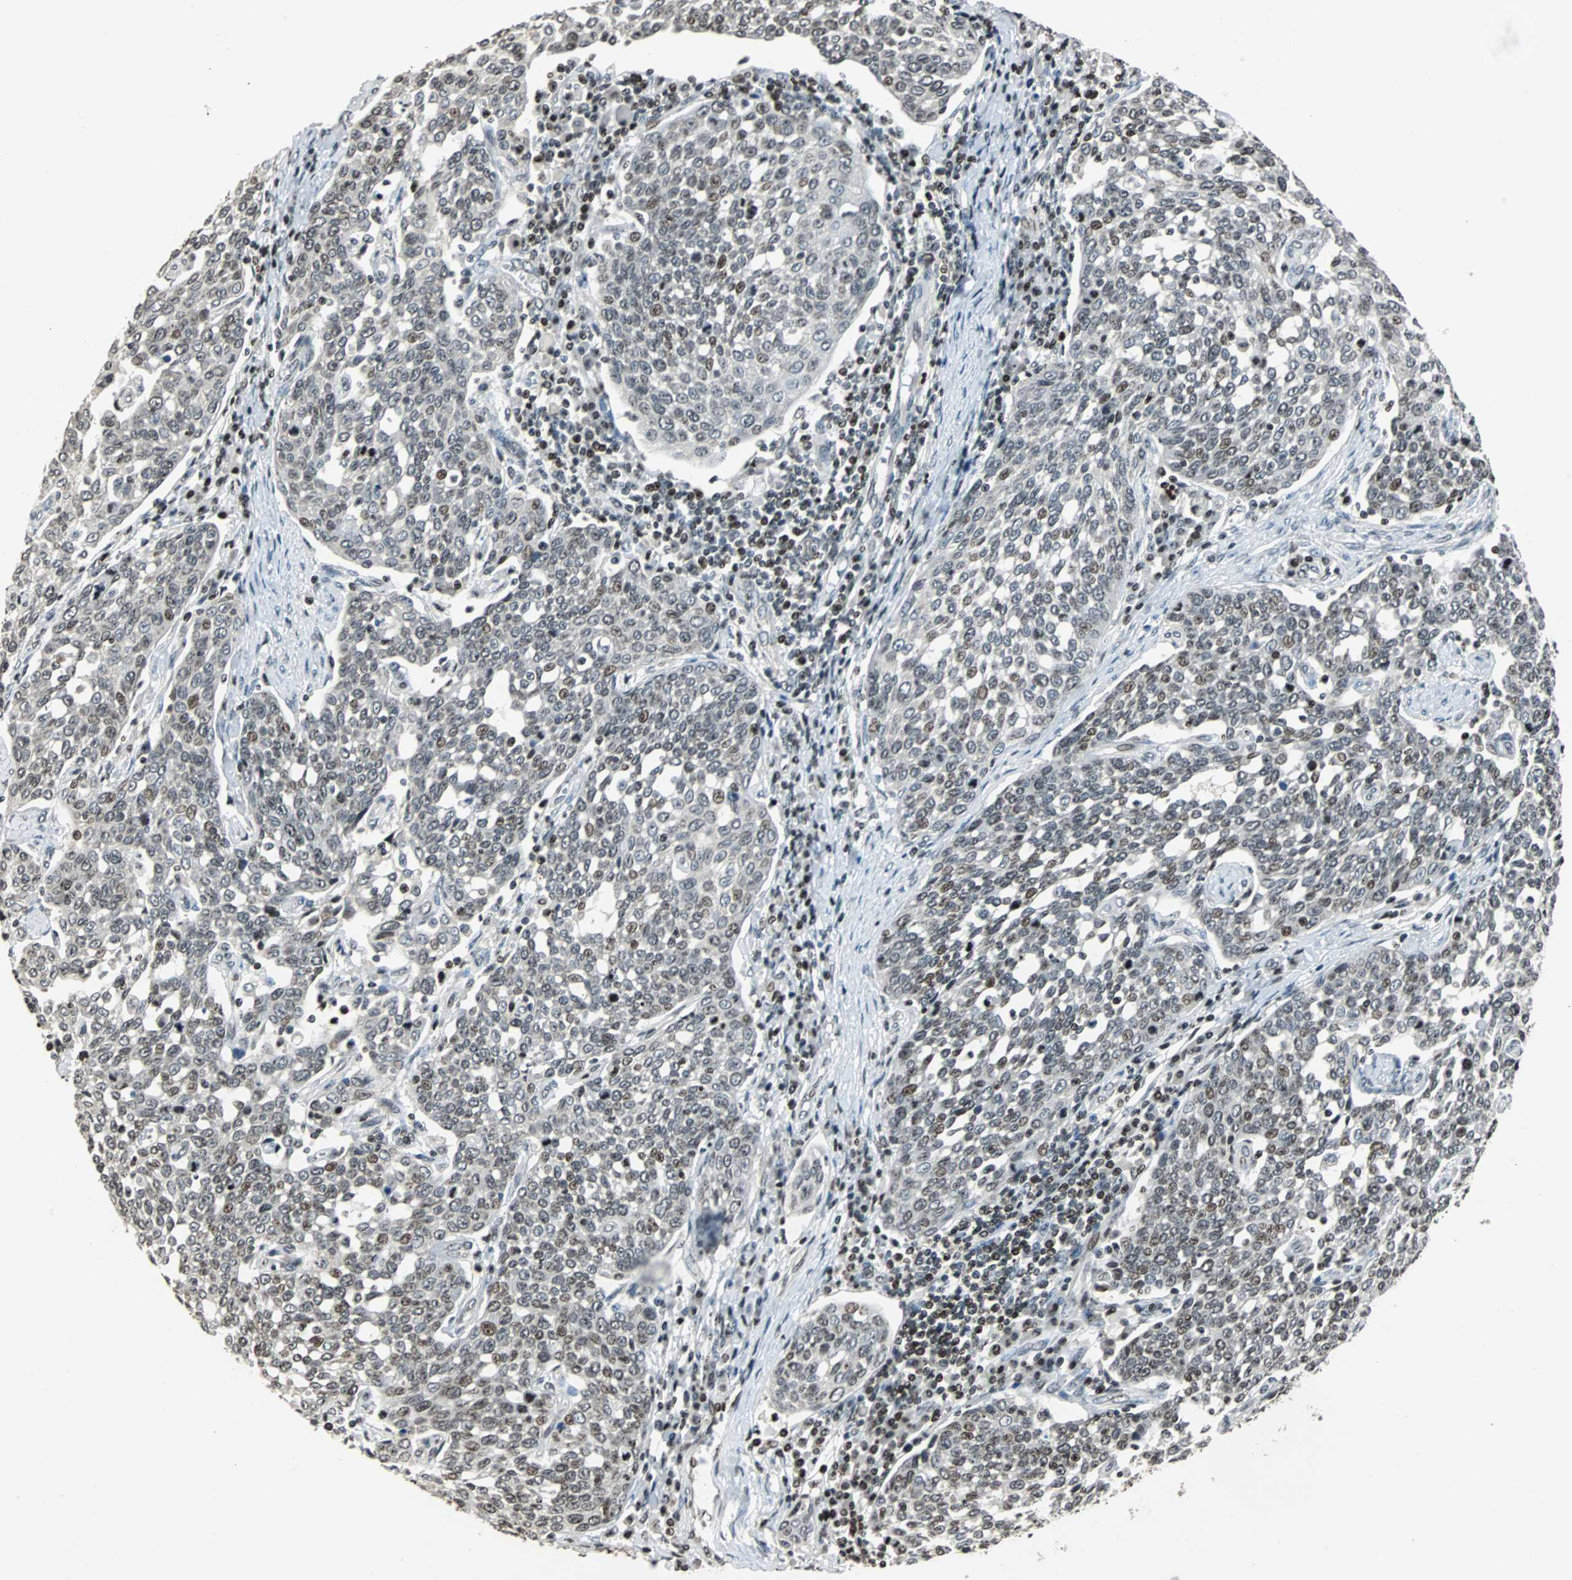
{"staining": {"intensity": "moderate", "quantity": ">75%", "location": "nuclear"}, "tissue": "cervical cancer", "cell_type": "Tumor cells", "image_type": "cancer", "snomed": [{"axis": "morphology", "description": "Squamous cell carcinoma, NOS"}, {"axis": "topography", "description": "Cervix"}], "caption": "Brown immunohistochemical staining in cervical cancer (squamous cell carcinoma) exhibits moderate nuclear positivity in about >75% of tumor cells.", "gene": "PAXIP1", "patient": {"sex": "female", "age": 34}}